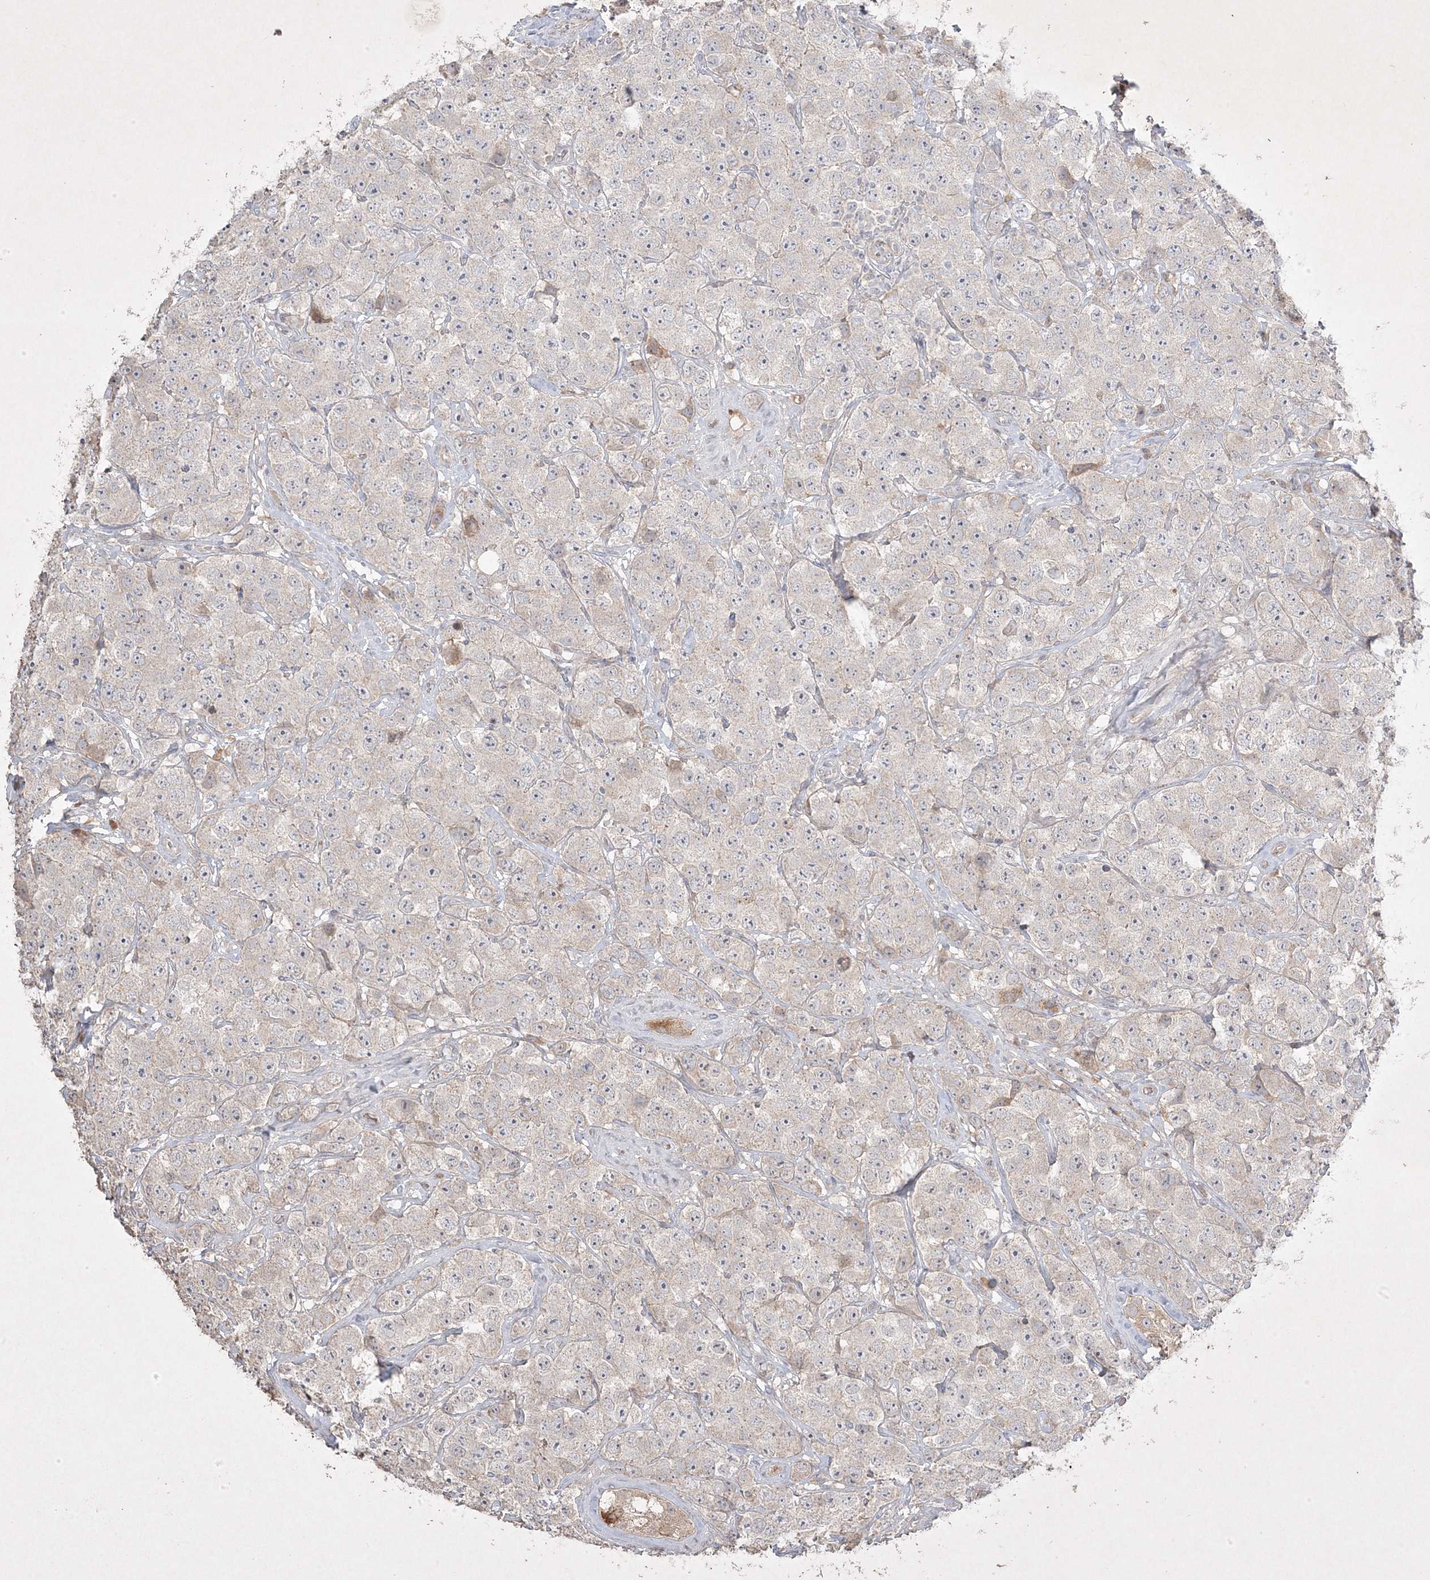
{"staining": {"intensity": "negative", "quantity": "none", "location": "none"}, "tissue": "testis cancer", "cell_type": "Tumor cells", "image_type": "cancer", "snomed": [{"axis": "morphology", "description": "Seminoma, NOS"}, {"axis": "topography", "description": "Testis"}], "caption": "The photomicrograph demonstrates no staining of tumor cells in testis seminoma.", "gene": "RGL4", "patient": {"sex": "male", "age": 28}}